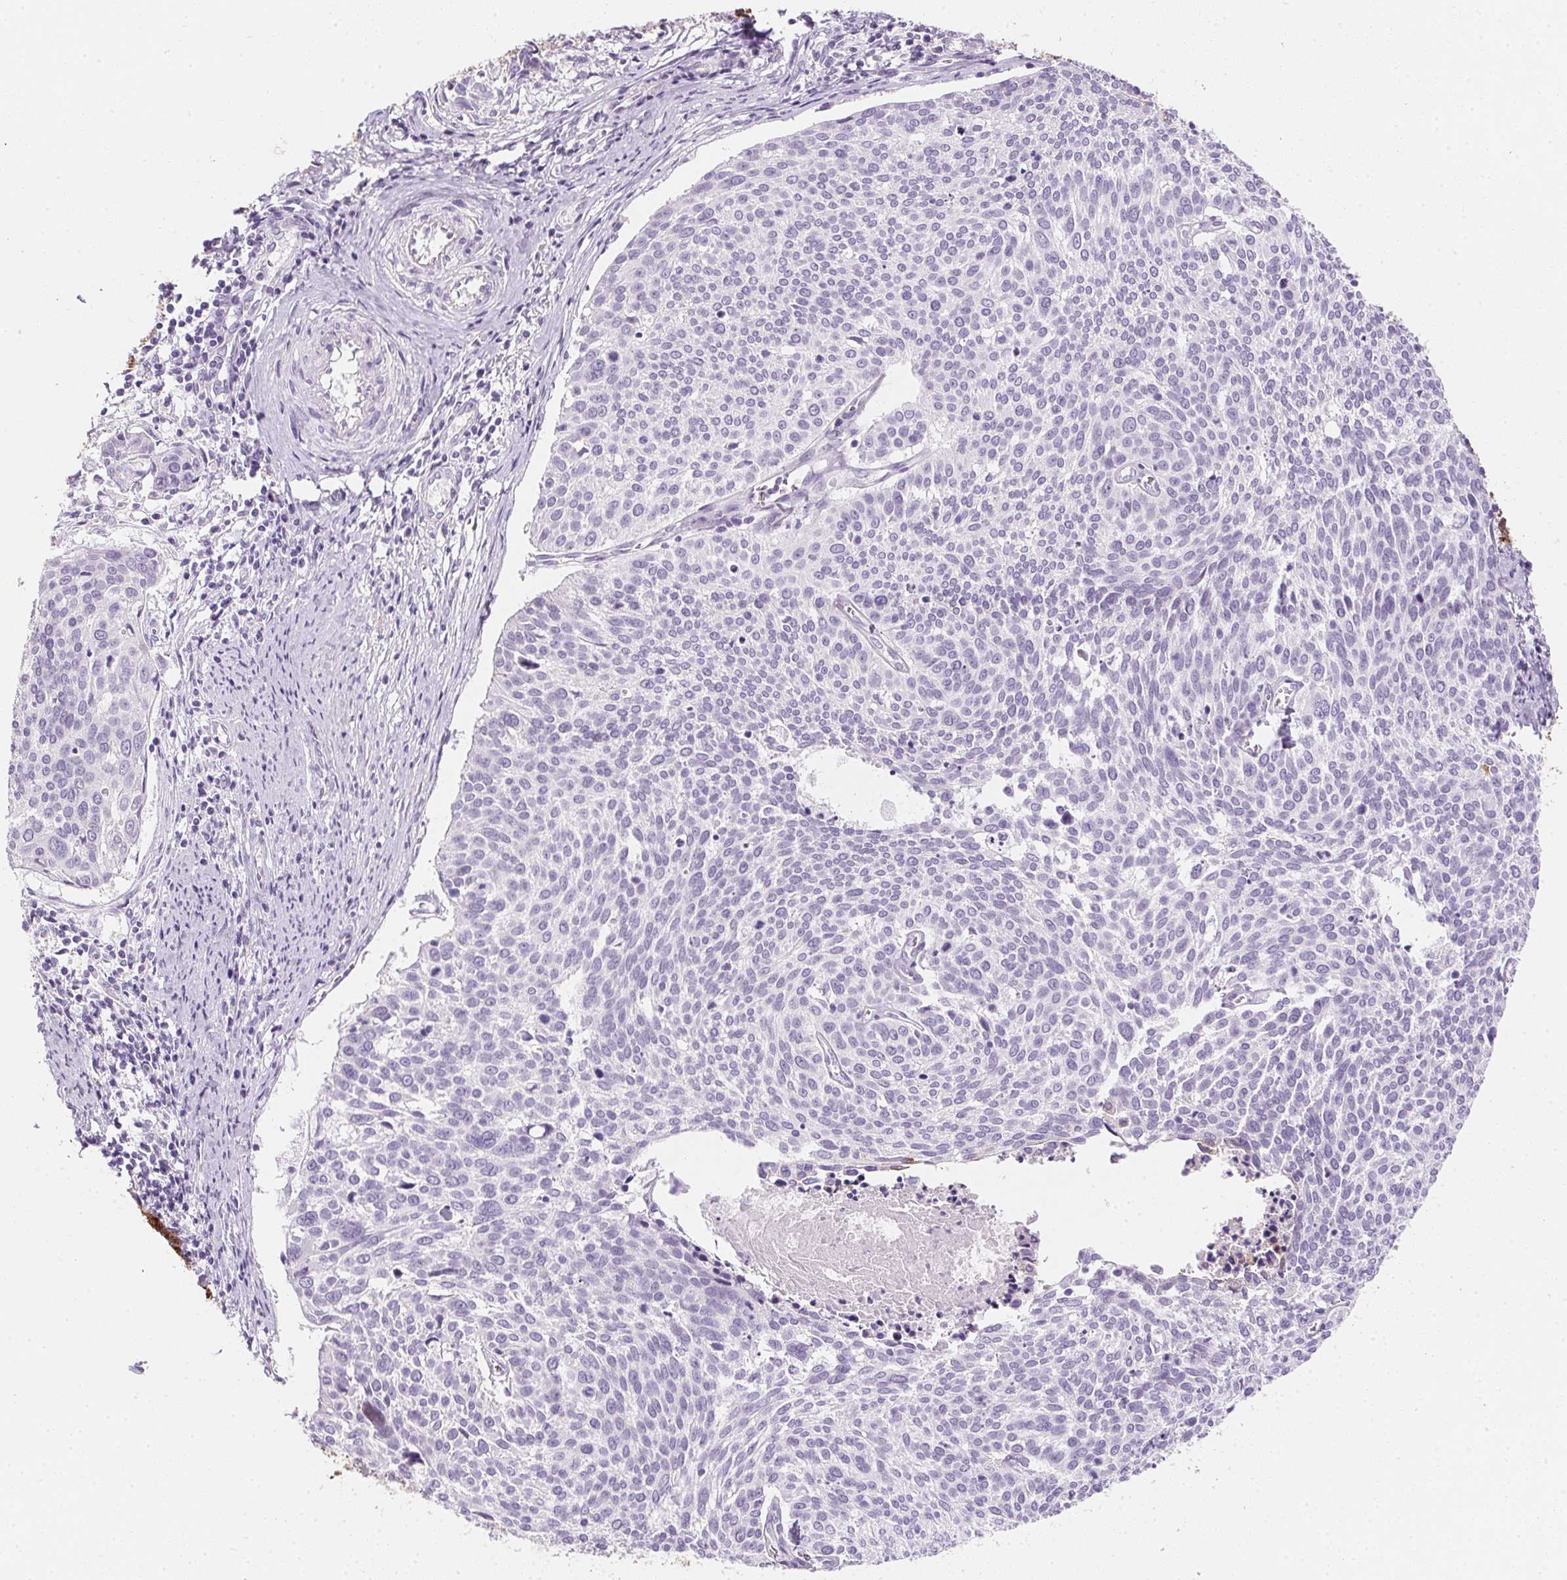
{"staining": {"intensity": "negative", "quantity": "none", "location": "none"}, "tissue": "cervical cancer", "cell_type": "Tumor cells", "image_type": "cancer", "snomed": [{"axis": "morphology", "description": "Squamous cell carcinoma, NOS"}, {"axis": "topography", "description": "Cervix"}], "caption": "The image displays no significant positivity in tumor cells of cervical cancer (squamous cell carcinoma).", "gene": "AQP5", "patient": {"sex": "female", "age": 39}}